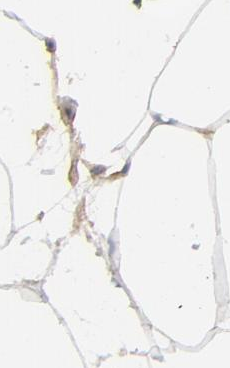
{"staining": {"intensity": "negative", "quantity": "none", "location": "none"}, "tissue": "adipose tissue", "cell_type": "Adipocytes", "image_type": "normal", "snomed": [{"axis": "morphology", "description": "Normal tissue, NOS"}, {"axis": "morphology", "description": "Duct carcinoma"}, {"axis": "topography", "description": "Breast"}, {"axis": "topography", "description": "Adipose tissue"}], "caption": "This micrograph is of benign adipose tissue stained with immunohistochemistry (IHC) to label a protein in brown with the nuclei are counter-stained blue. There is no positivity in adipocytes. Brightfield microscopy of immunohistochemistry stained with DAB (brown) and hematoxylin (blue), captured at high magnification.", "gene": "SRC", "patient": {"sex": "female", "age": 37}}